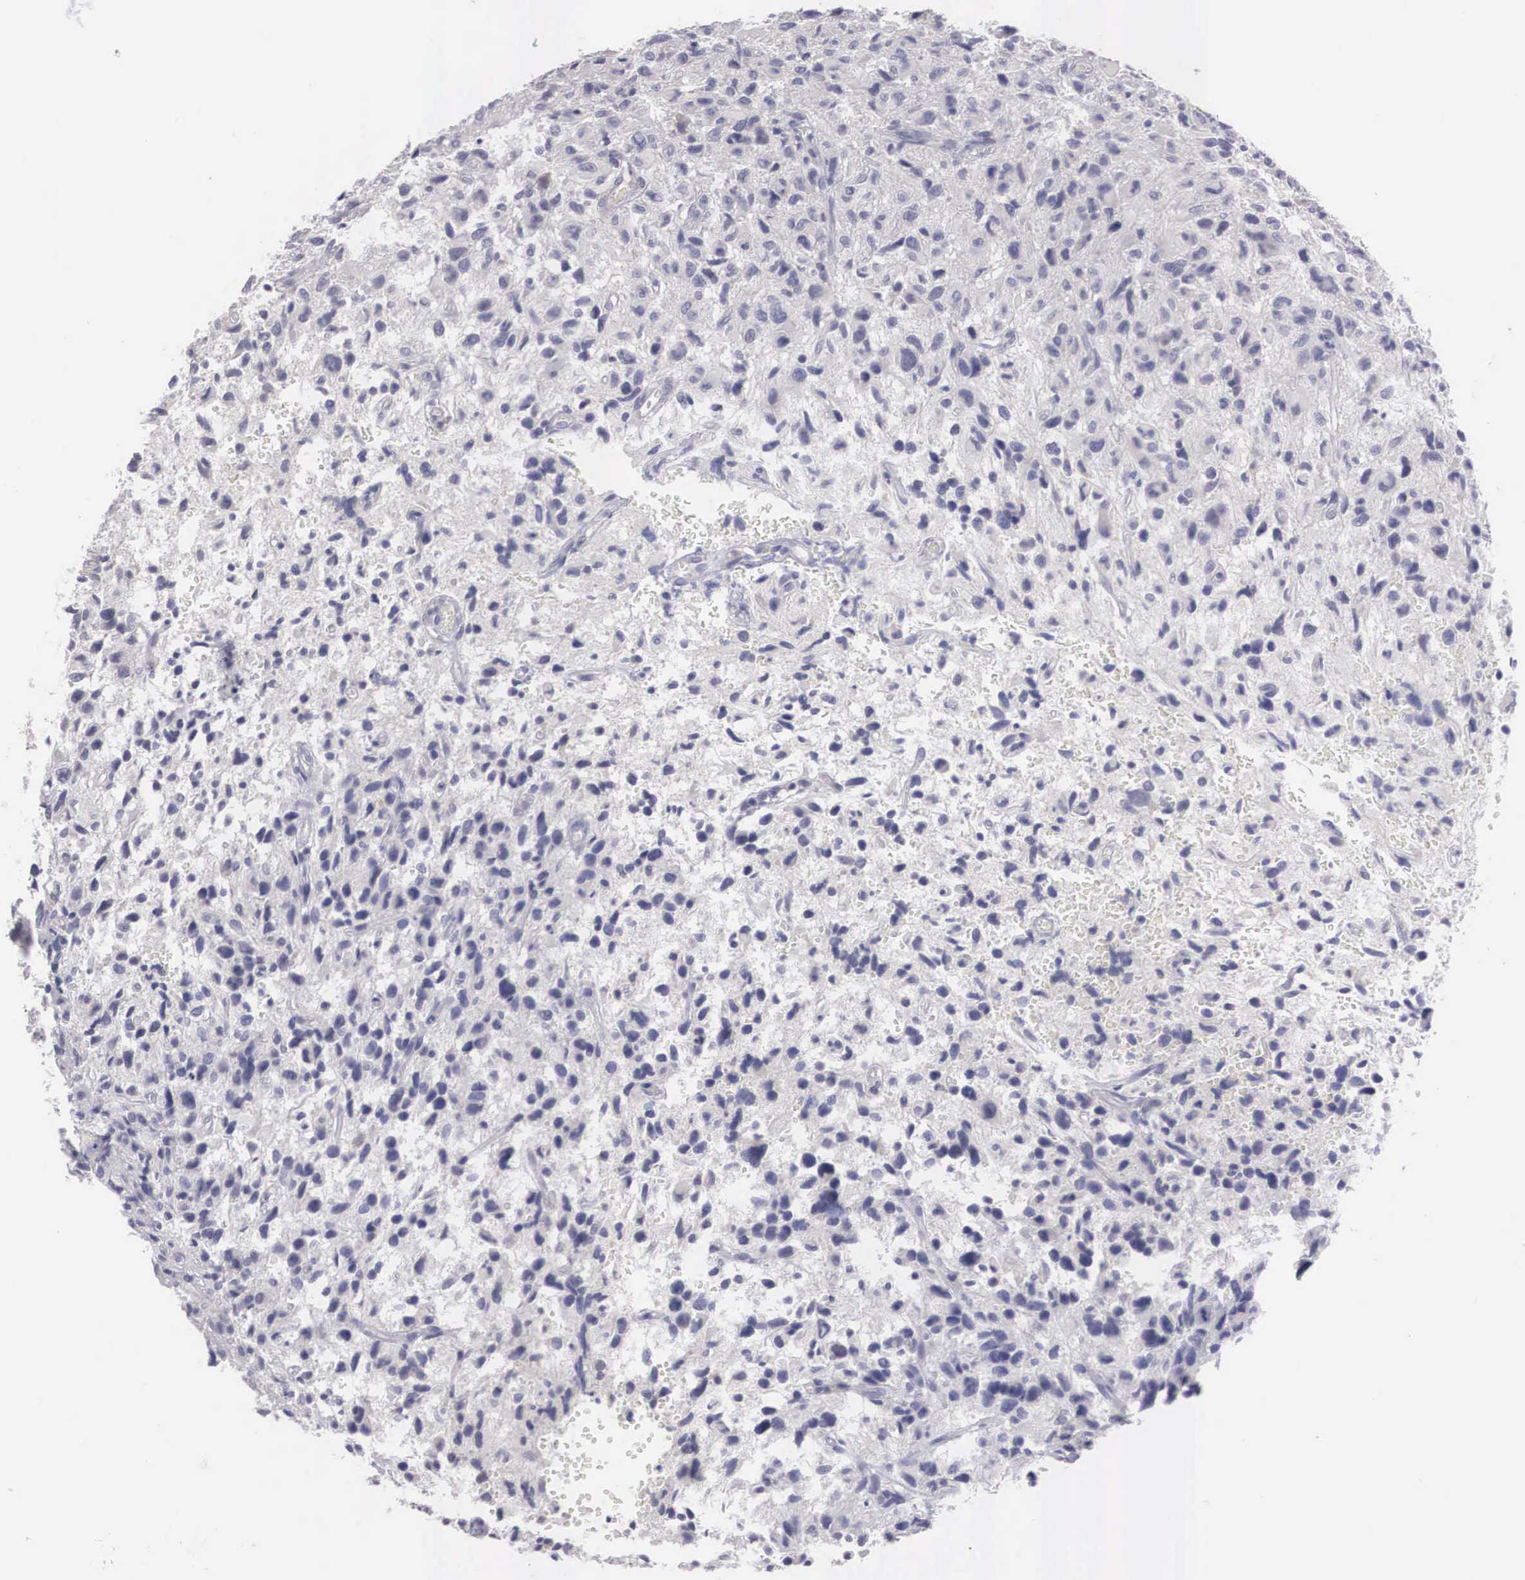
{"staining": {"intensity": "negative", "quantity": "none", "location": "none"}, "tissue": "glioma", "cell_type": "Tumor cells", "image_type": "cancer", "snomed": [{"axis": "morphology", "description": "Glioma, malignant, High grade"}, {"axis": "topography", "description": "Brain"}], "caption": "High power microscopy histopathology image of an immunohistochemistry image of malignant glioma (high-grade), revealing no significant positivity in tumor cells.", "gene": "REPS2", "patient": {"sex": "female", "age": 60}}